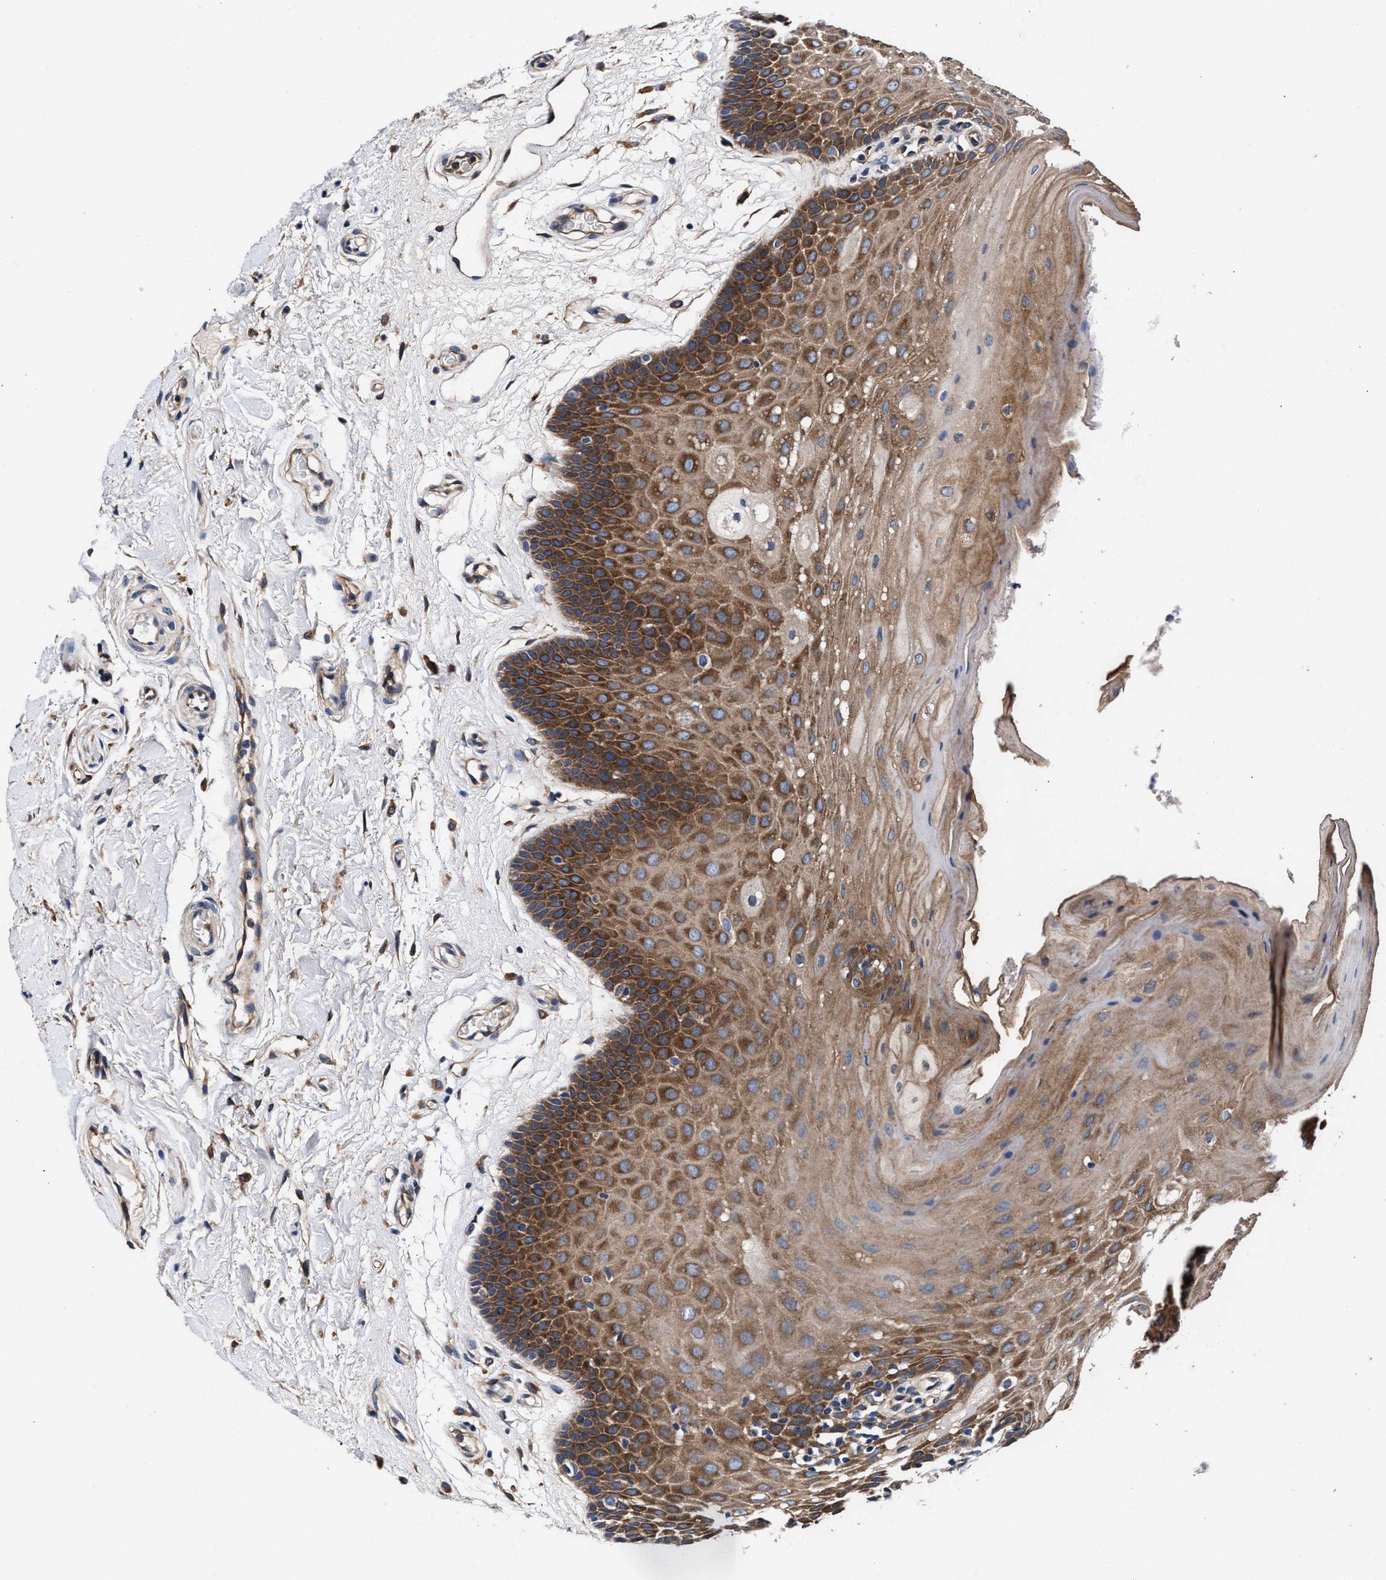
{"staining": {"intensity": "strong", "quantity": ">75%", "location": "cytoplasmic/membranous"}, "tissue": "oral mucosa", "cell_type": "Squamous epithelial cells", "image_type": "normal", "snomed": [{"axis": "morphology", "description": "Normal tissue, NOS"}, {"axis": "morphology", "description": "Squamous cell carcinoma, NOS"}, {"axis": "topography", "description": "Oral tissue"}, {"axis": "topography", "description": "Head-Neck"}], "caption": "An IHC histopathology image of unremarkable tissue is shown. Protein staining in brown shows strong cytoplasmic/membranous positivity in oral mucosa within squamous epithelial cells. (Brightfield microscopy of DAB IHC at high magnification).", "gene": "SH3GL1", "patient": {"sex": "male", "age": 71}}